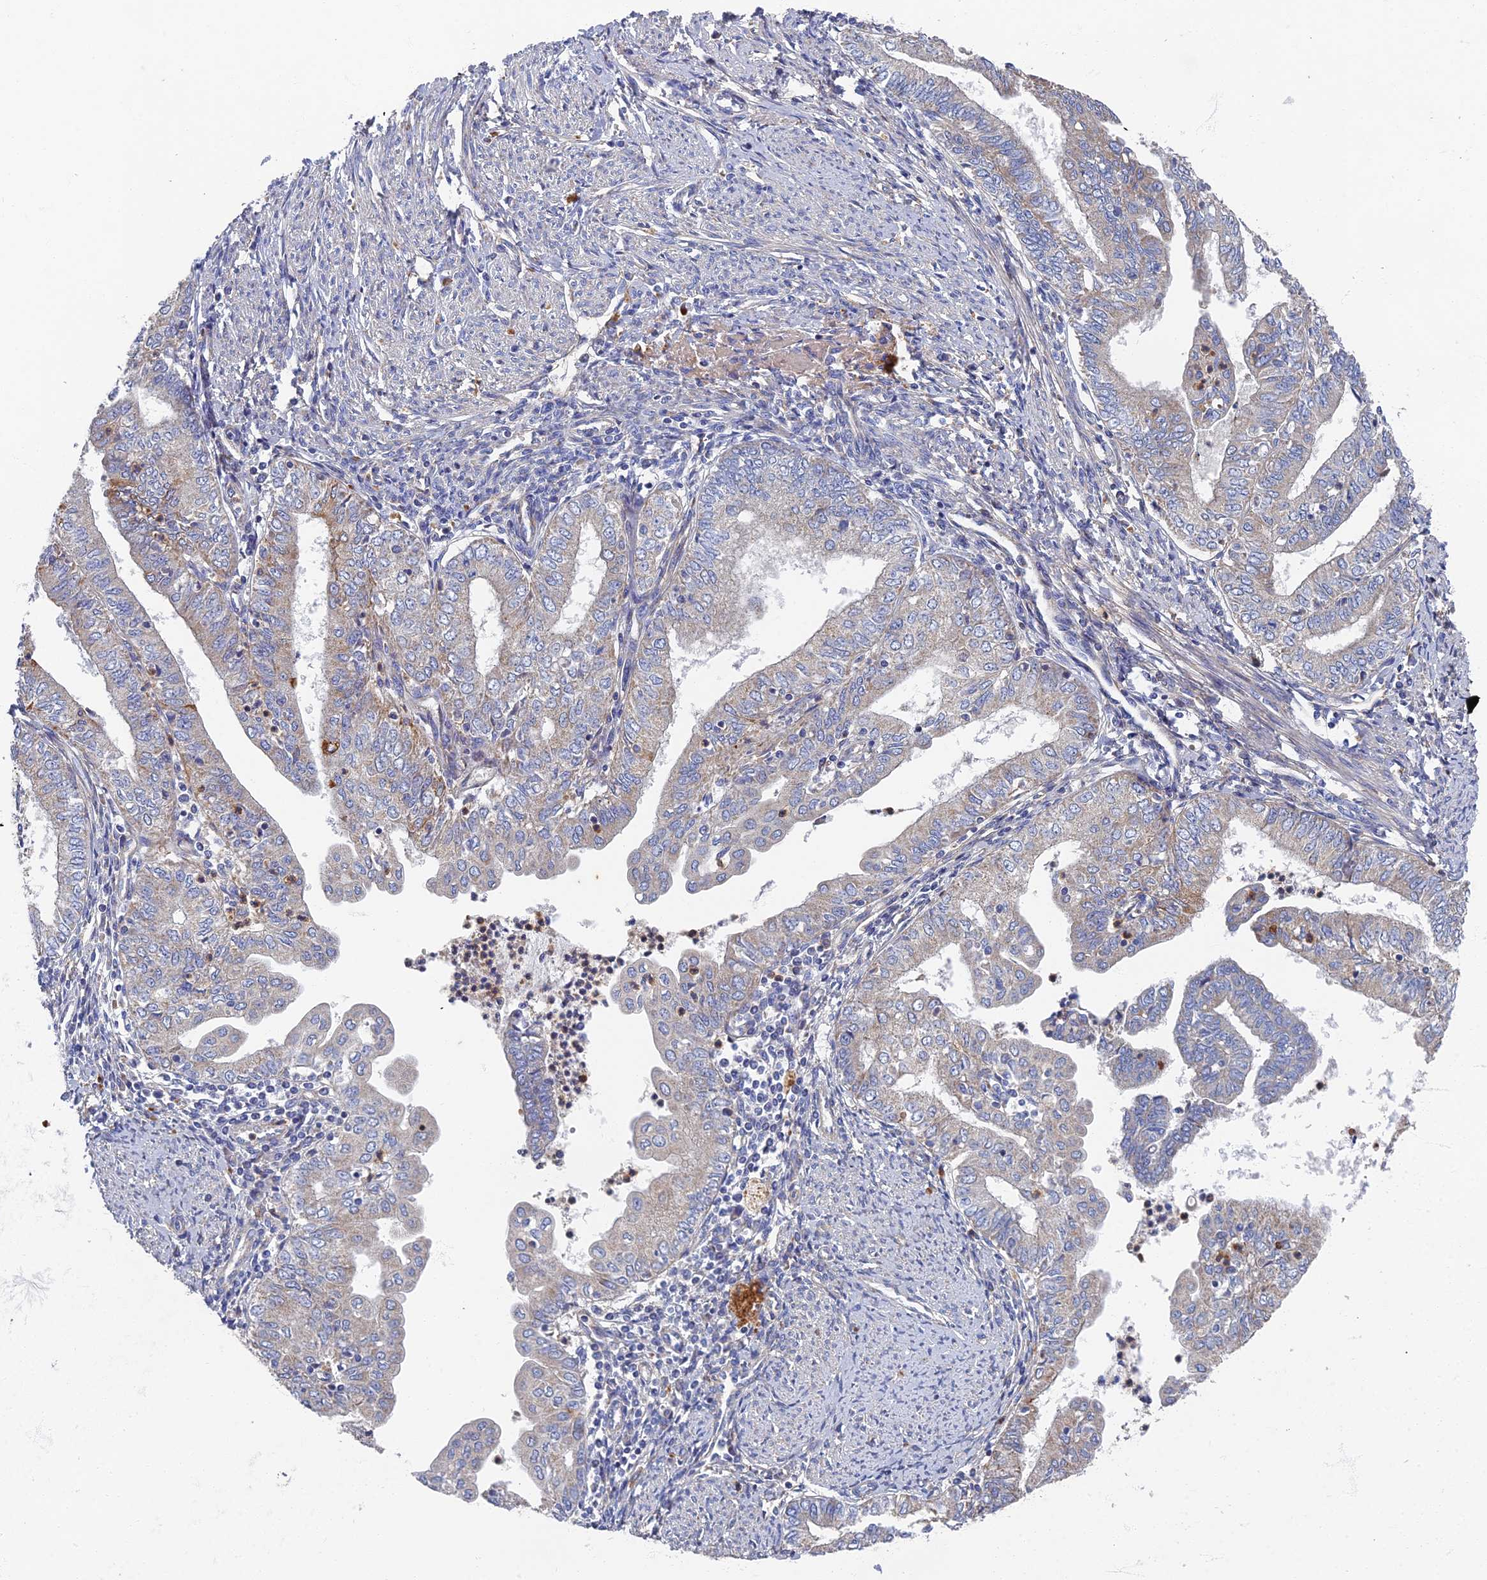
{"staining": {"intensity": "negative", "quantity": "none", "location": "none"}, "tissue": "endometrial cancer", "cell_type": "Tumor cells", "image_type": "cancer", "snomed": [{"axis": "morphology", "description": "Adenocarcinoma, NOS"}, {"axis": "topography", "description": "Endometrium"}], "caption": "IHC of endometrial cancer shows no staining in tumor cells.", "gene": "RNASEK", "patient": {"sex": "female", "age": 66}}